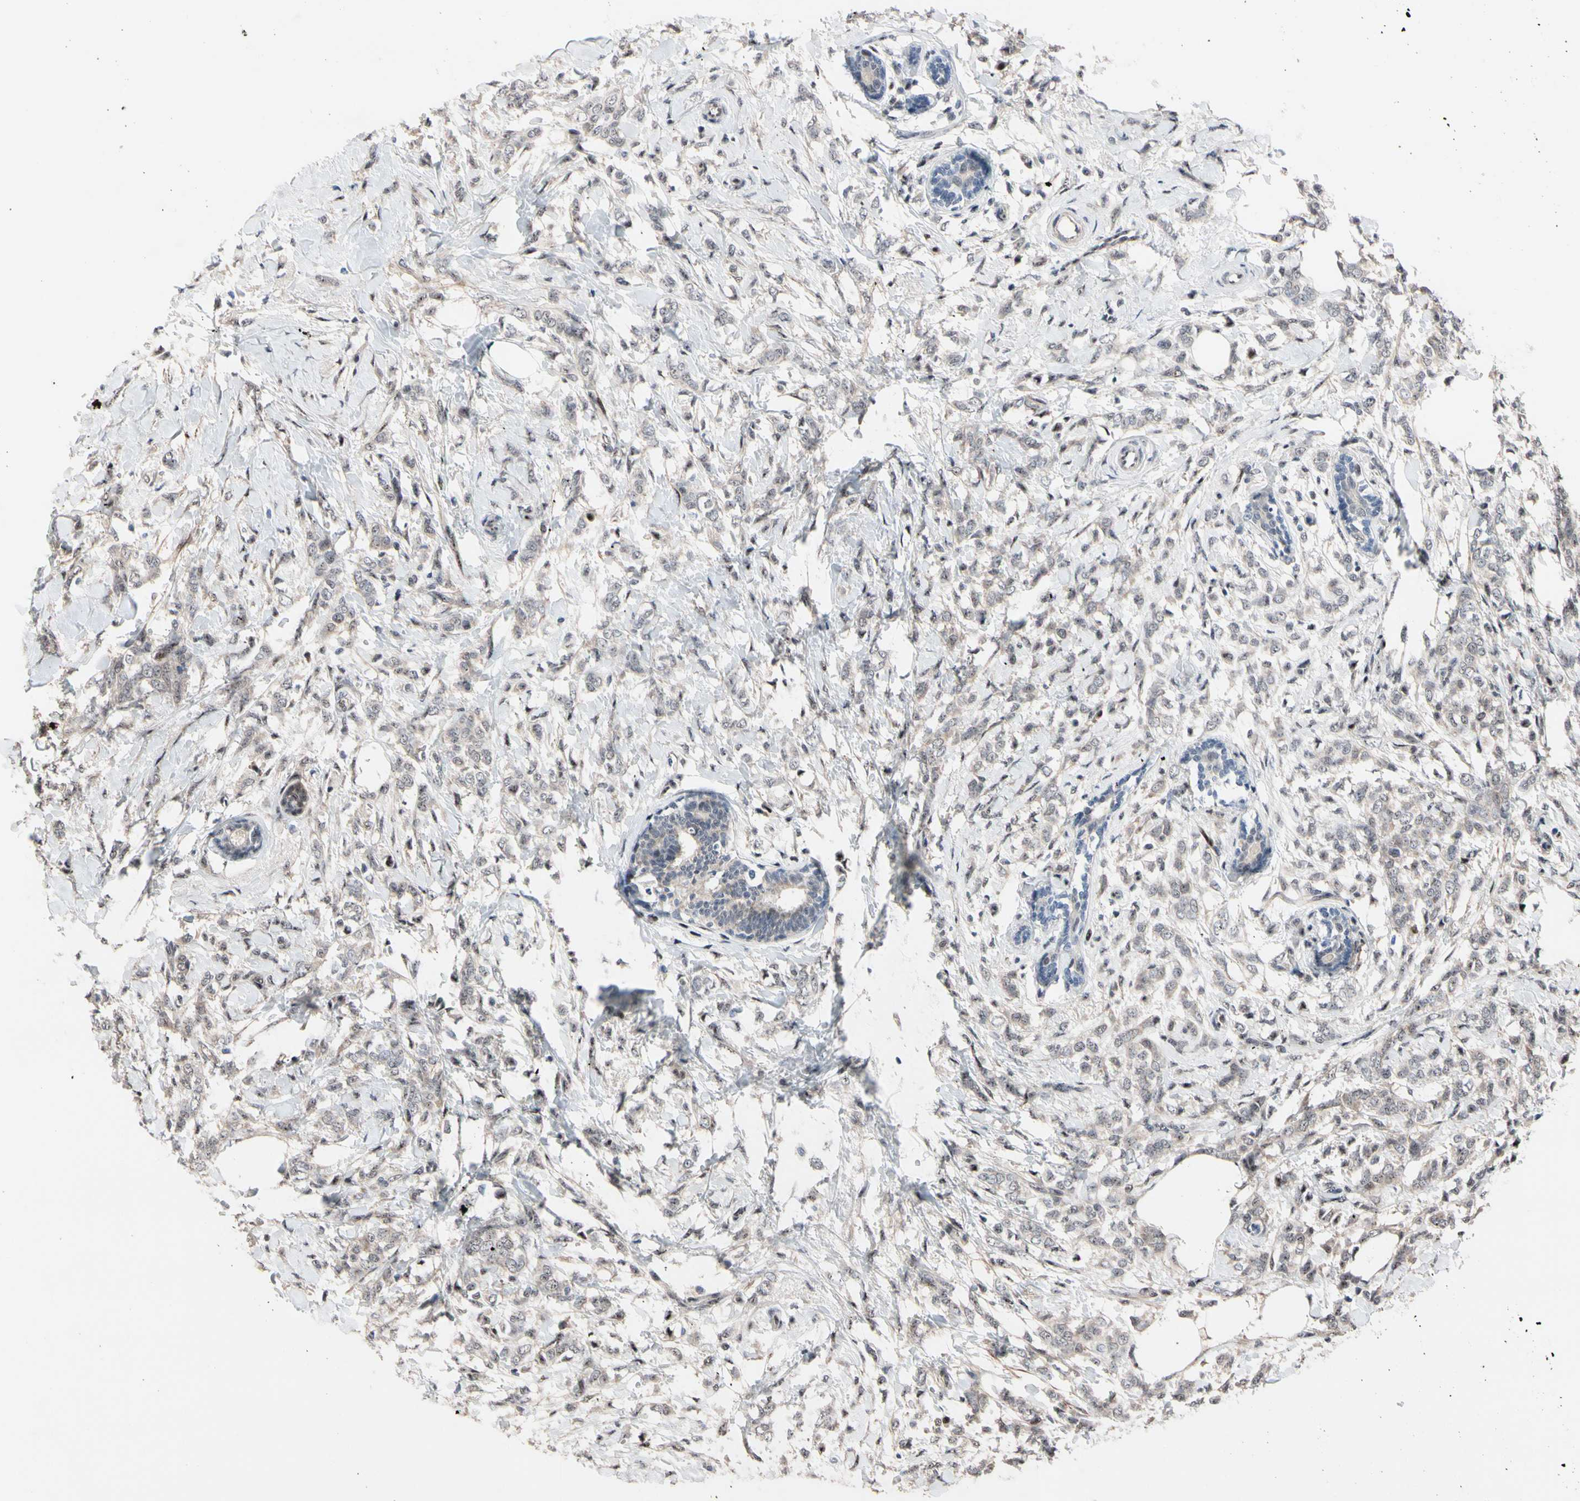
{"staining": {"intensity": "weak", "quantity": "25%-75%", "location": "cytoplasmic/membranous,nuclear"}, "tissue": "breast cancer", "cell_type": "Tumor cells", "image_type": "cancer", "snomed": [{"axis": "morphology", "description": "Lobular carcinoma, in situ"}, {"axis": "morphology", "description": "Lobular carcinoma"}, {"axis": "topography", "description": "Breast"}], "caption": "Protein staining by IHC reveals weak cytoplasmic/membranous and nuclear staining in about 25%-75% of tumor cells in lobular carcinoma in situ (breast).", "gene": "SOX7", "patient": {"sex": "female", "age": 41}}